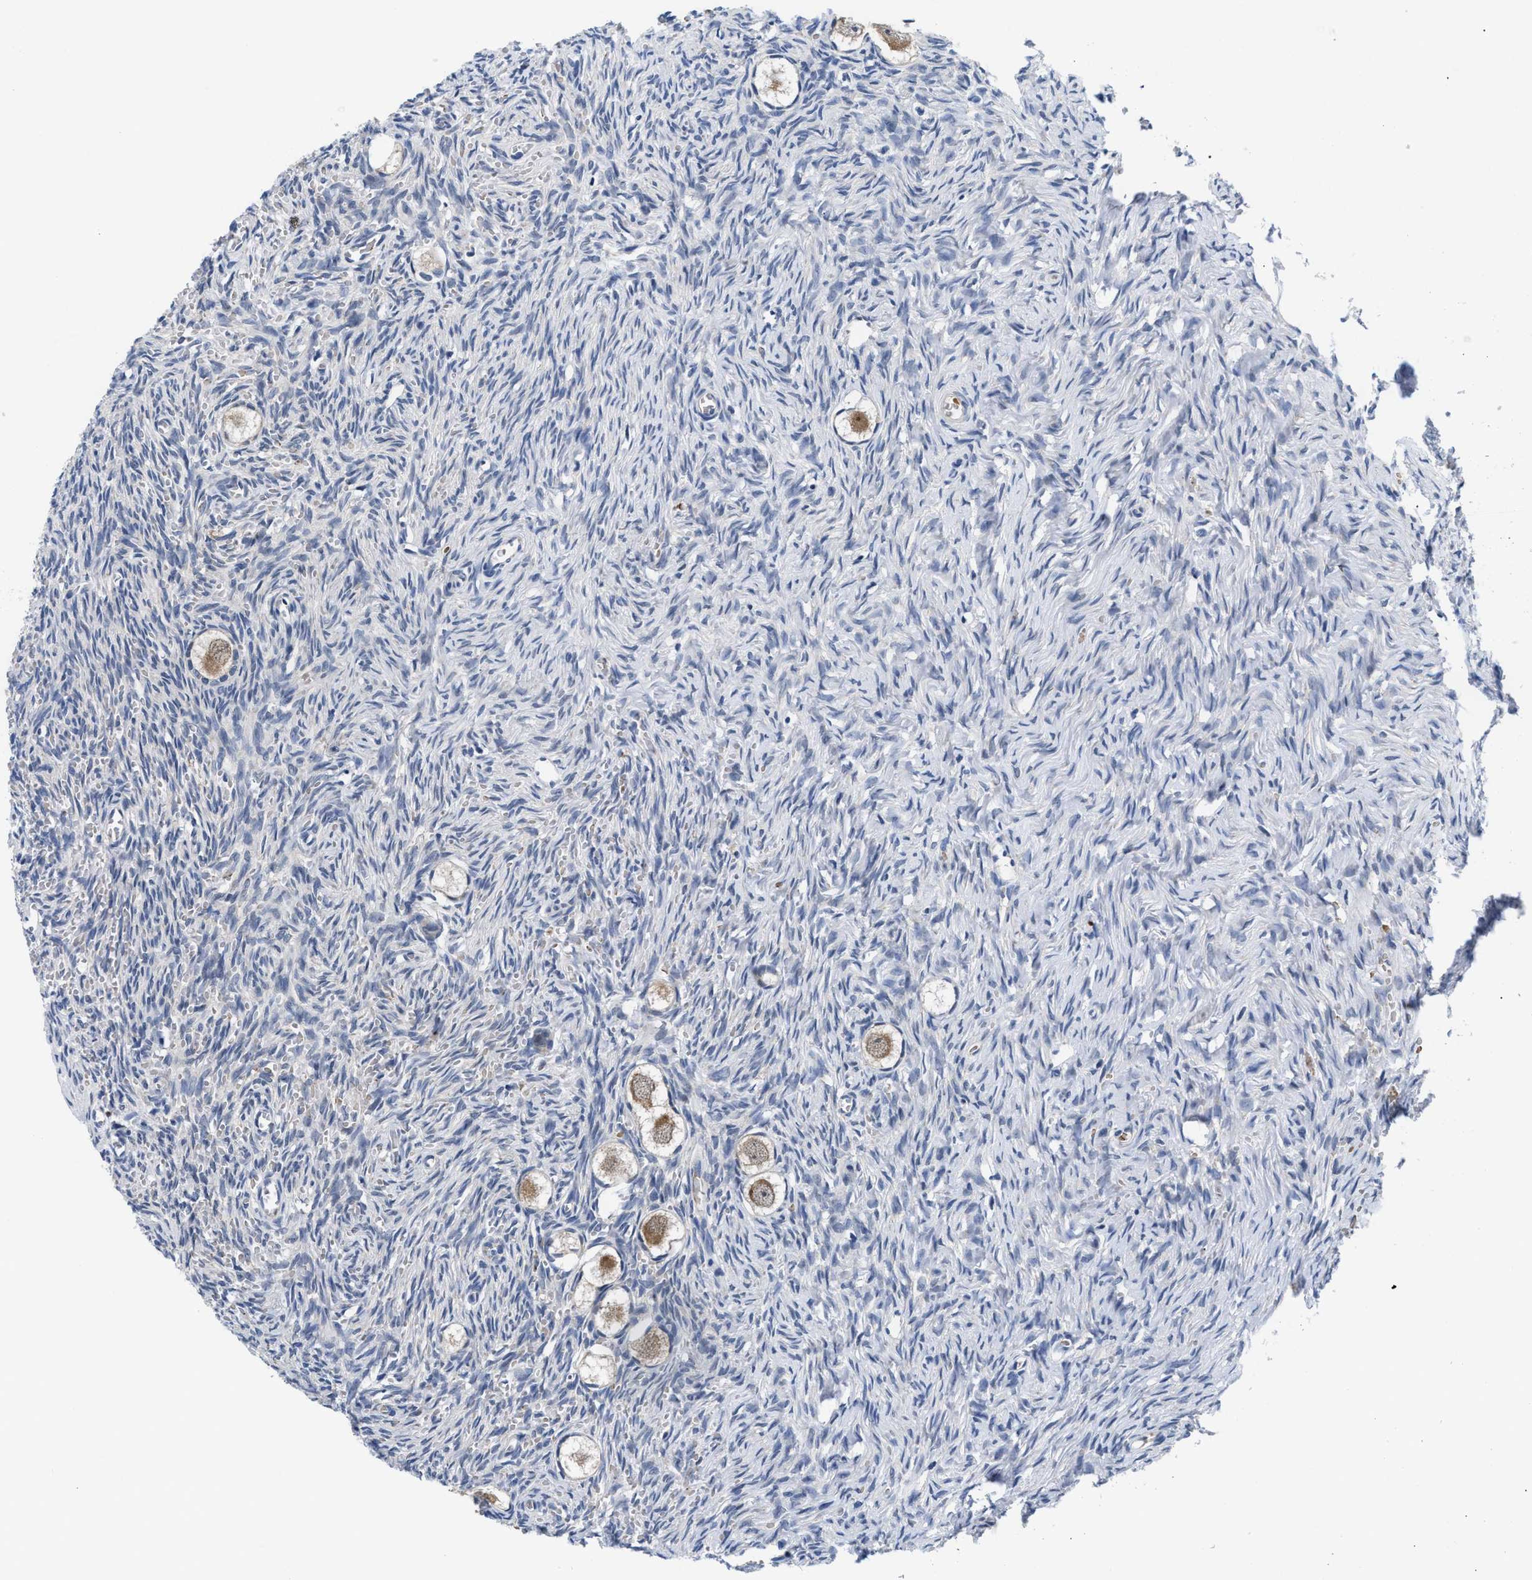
{"staining": {"intensity": "moderate", "quantity": ">75%", "location": "cytoplasmic/membranous"}, "tissue": "ovary", "cell_type": "Follicle cells", "image_type": "normal", "snomed": [{"axis": "morphology", "description": "Normal tissue, NOS"}, {"axis": "topography", "description": "Ovary"}], "caption": "IHC photomicrograph of normal ovary: ovary stained using immunohistochemistry shows medium levels of moderate protein expression localized specifically in the cytoplasmic/membranous of follicle cells, appearing as a cytoplasmic/membranous brown color.", "gene": "RINT1", "patient": {"sex": "female", "age": 27}}